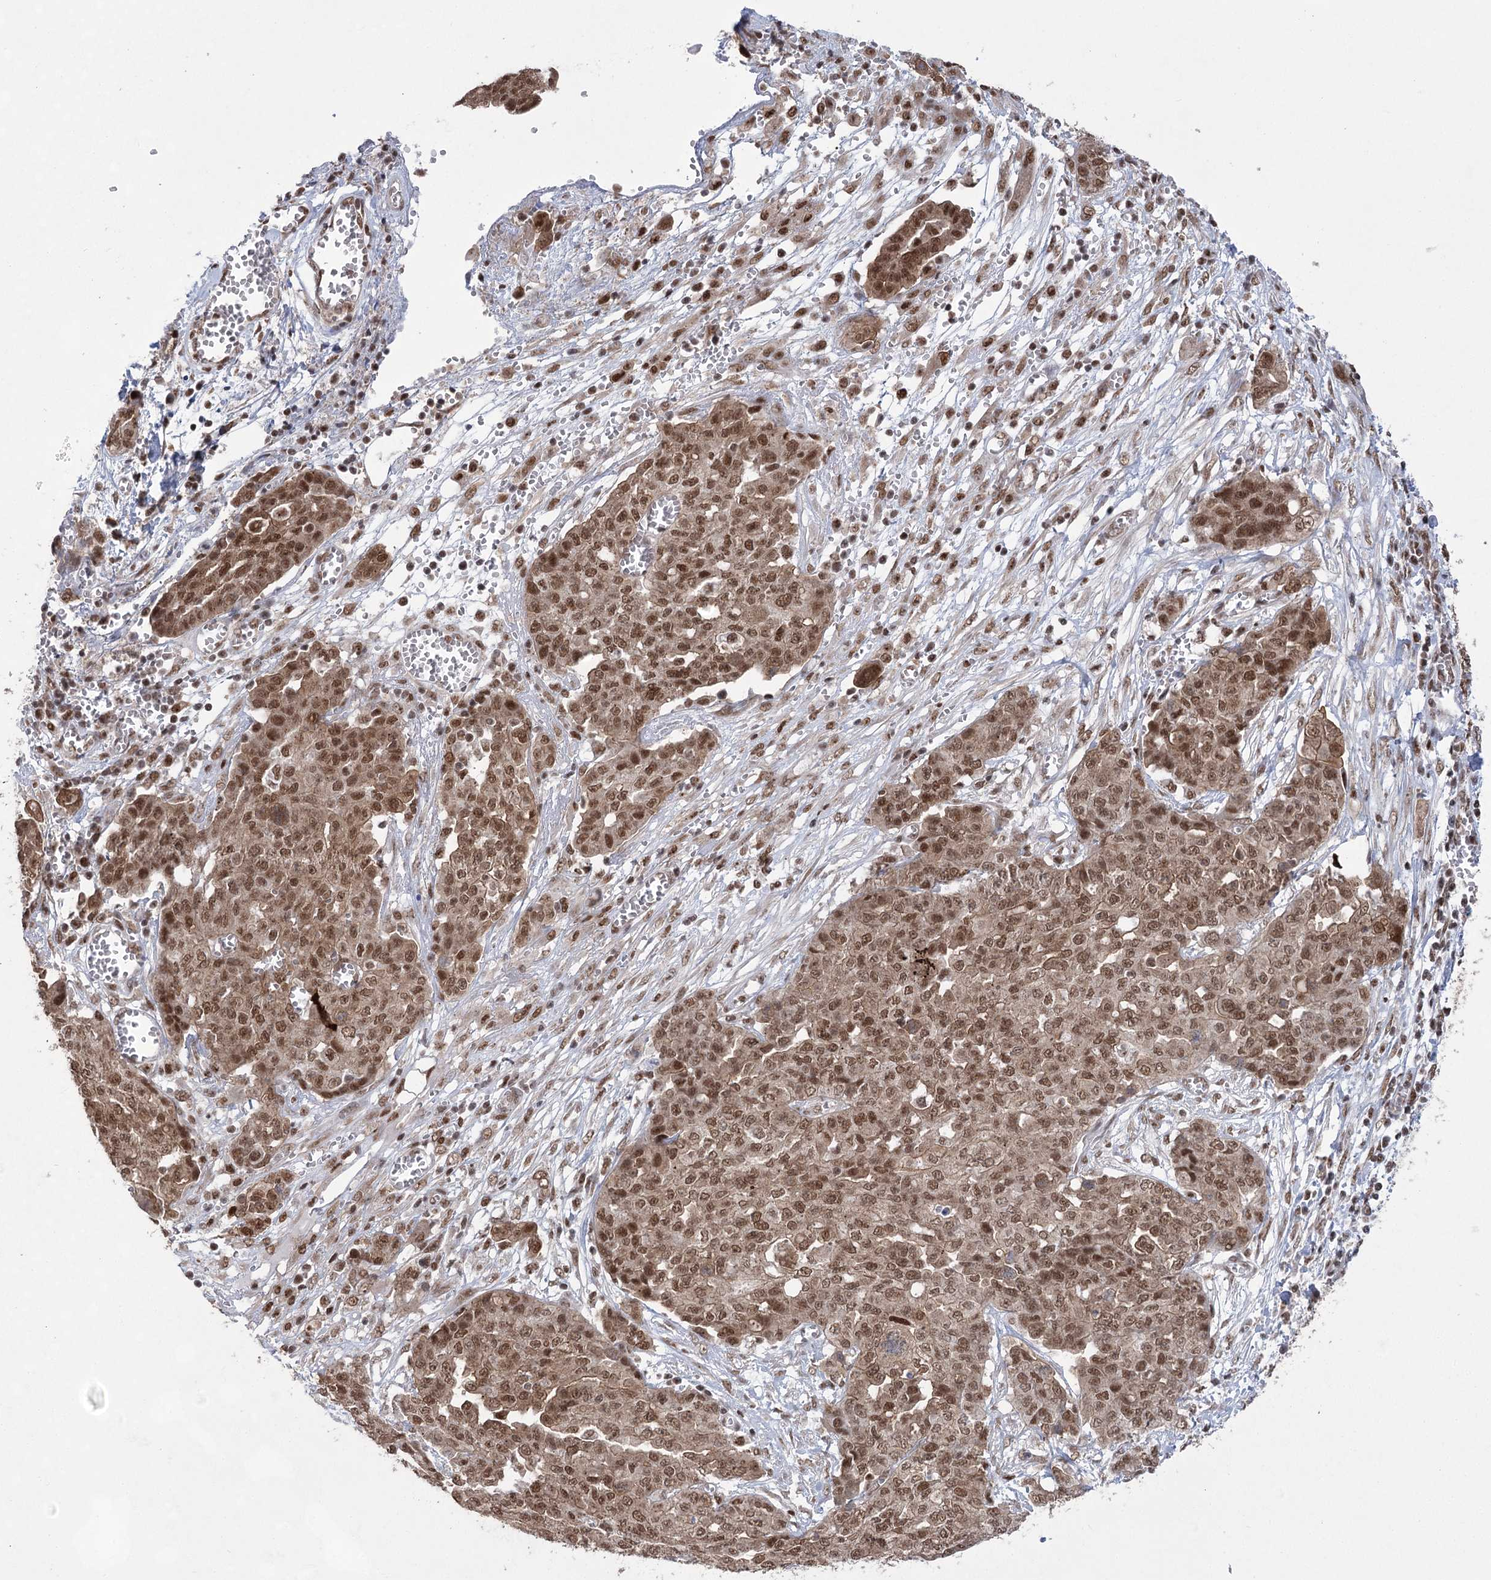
{"staining": {"intensity": "moderate", "quantity": ">75%", "location": "cytoplasmic/membranous,nuclear"}, "tissue": "ovarian cancer", "cell_type": "Tumor cells", "image_type": "cancer", "snomed": [{"axis": "morphology", "description": "Cystadenocarcinoma, serous, NOS"}, {"axis": "topography", "description": "Soft tissue"}, {"axis": "topography", "description": "Ovary"}], "caption": "Ovarian cancer was stained to show a protein in brown. There is medium levels of moderate cytoplasmic/membranous and nuclear expression in about >75% of tumor cells. Using DAB (brown) and hematoxylin (blue) stains, captured at high magnification using brightfield microscopy.", "gene": "ZCCHC8", "patient": {"sex": "female", "age": 57}}